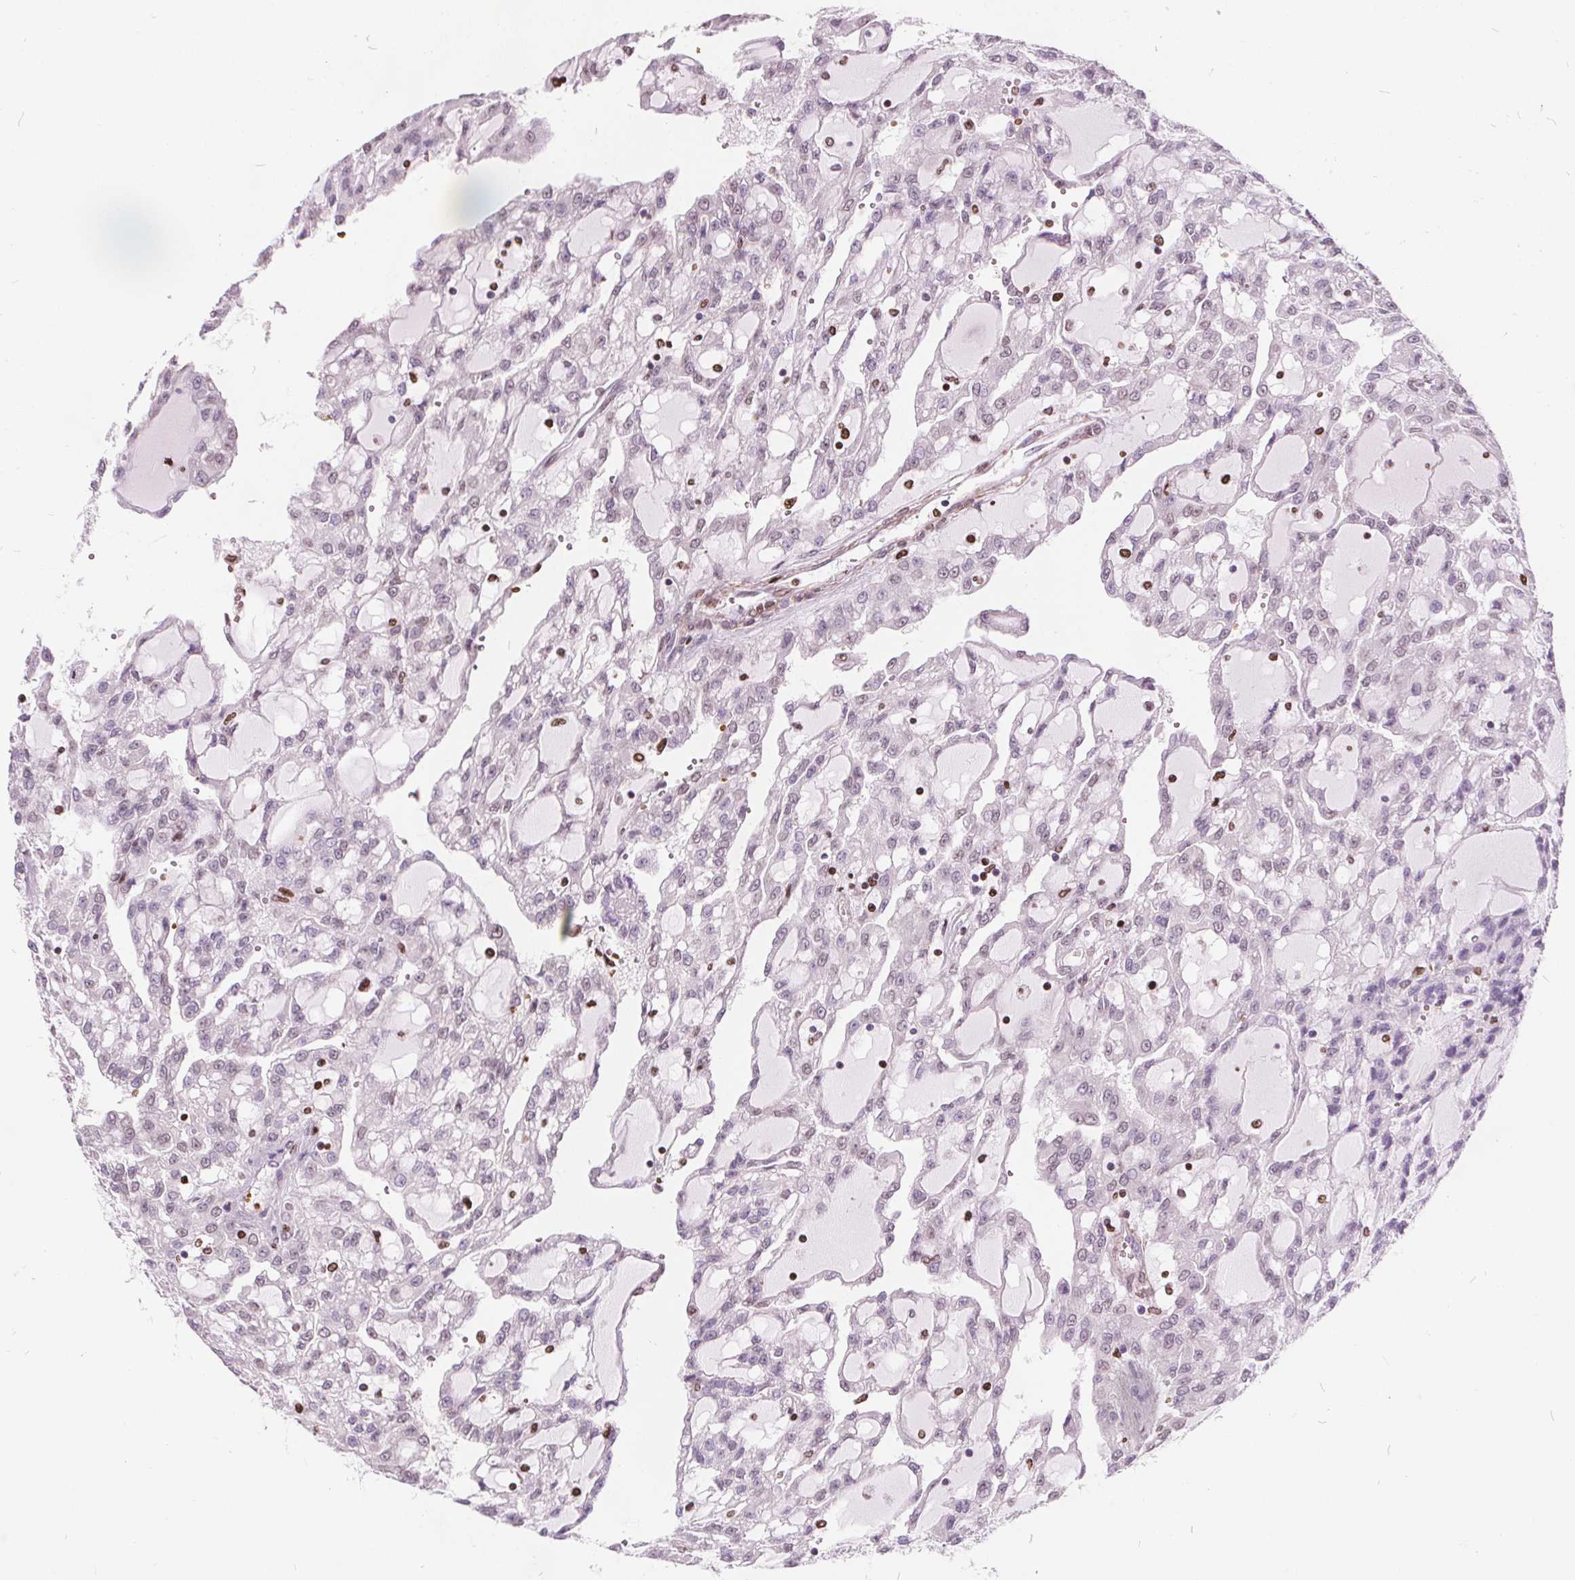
{"staining": {"intensity": "negative", "quantity": "none", "location": "none"}, "tissue": "renal cancer", "cell_type": "Tumor cells", "image_type": "cancer", "snomed": [{"axis": "morphology", "description": "Adenocarcinoma, NOS"}, {"axis": "topography", "description": "Kidney"}], "caption": "This is an immunohistochemistry (IHC) image of renal cancer. There is no staining in tumor cells.", "gene": "ISLR2", "patient": {"sex": "male", "age": 63}}